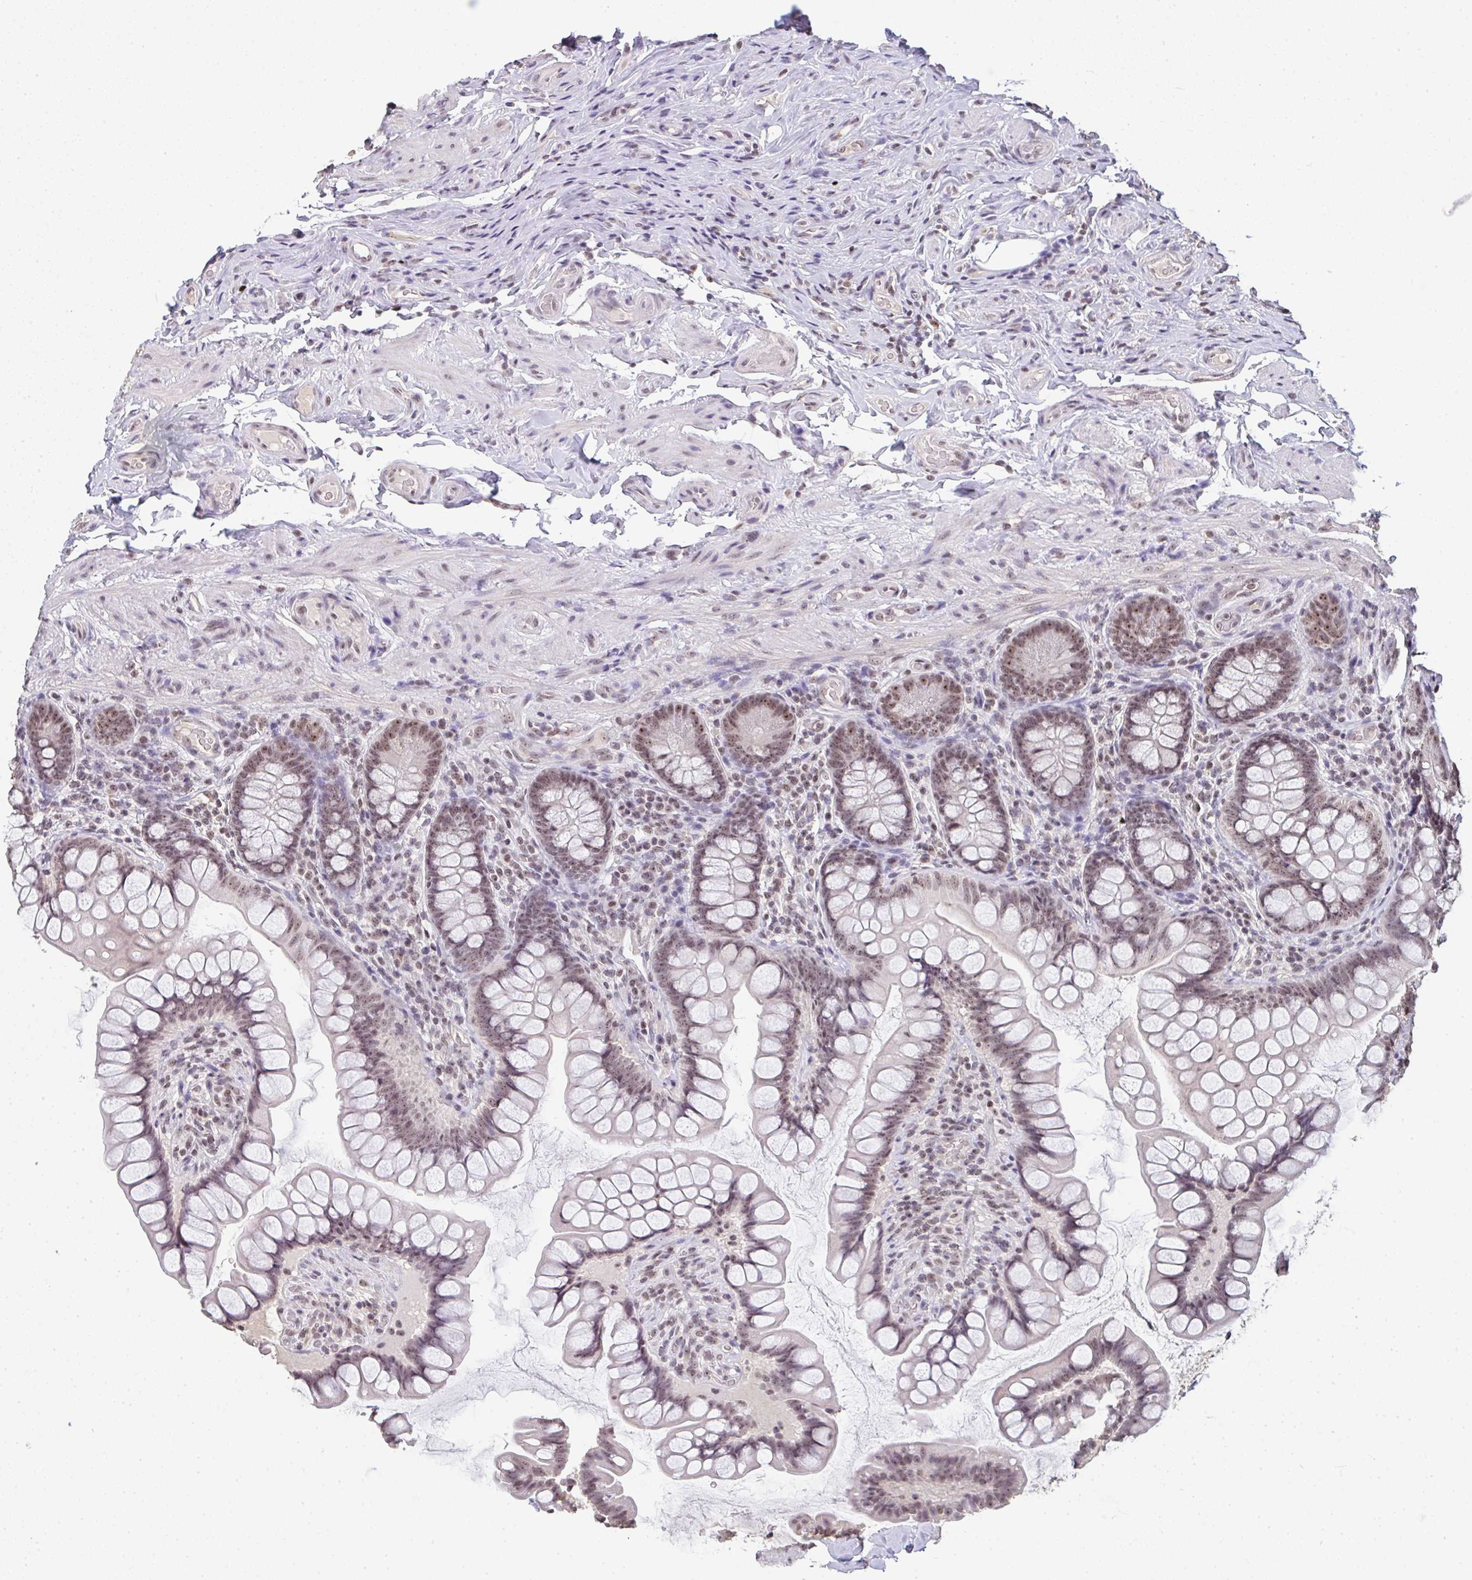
{"staining": {"intensity": "moderate", "quantity": ">75%", "location": "nuclear"}, "tissue": "small intestine", "cell_type": "Glandular cells", "image_type": "normal", "snomed": [{"axis": "morphology", "description": "Normal tissue, NOS"}, {"axis": "topography", "description": "Small intestine"}], "caption": "Immunohistochemical staining of benign small intestine demonstrates >75% levels of moderate nuclear protein staining in approximately >75% of glandular cells. (IHC, brightfield microscopy, high magnification).", "gene": "DKC1", "patient": {"sex": "male", "age": 70}}